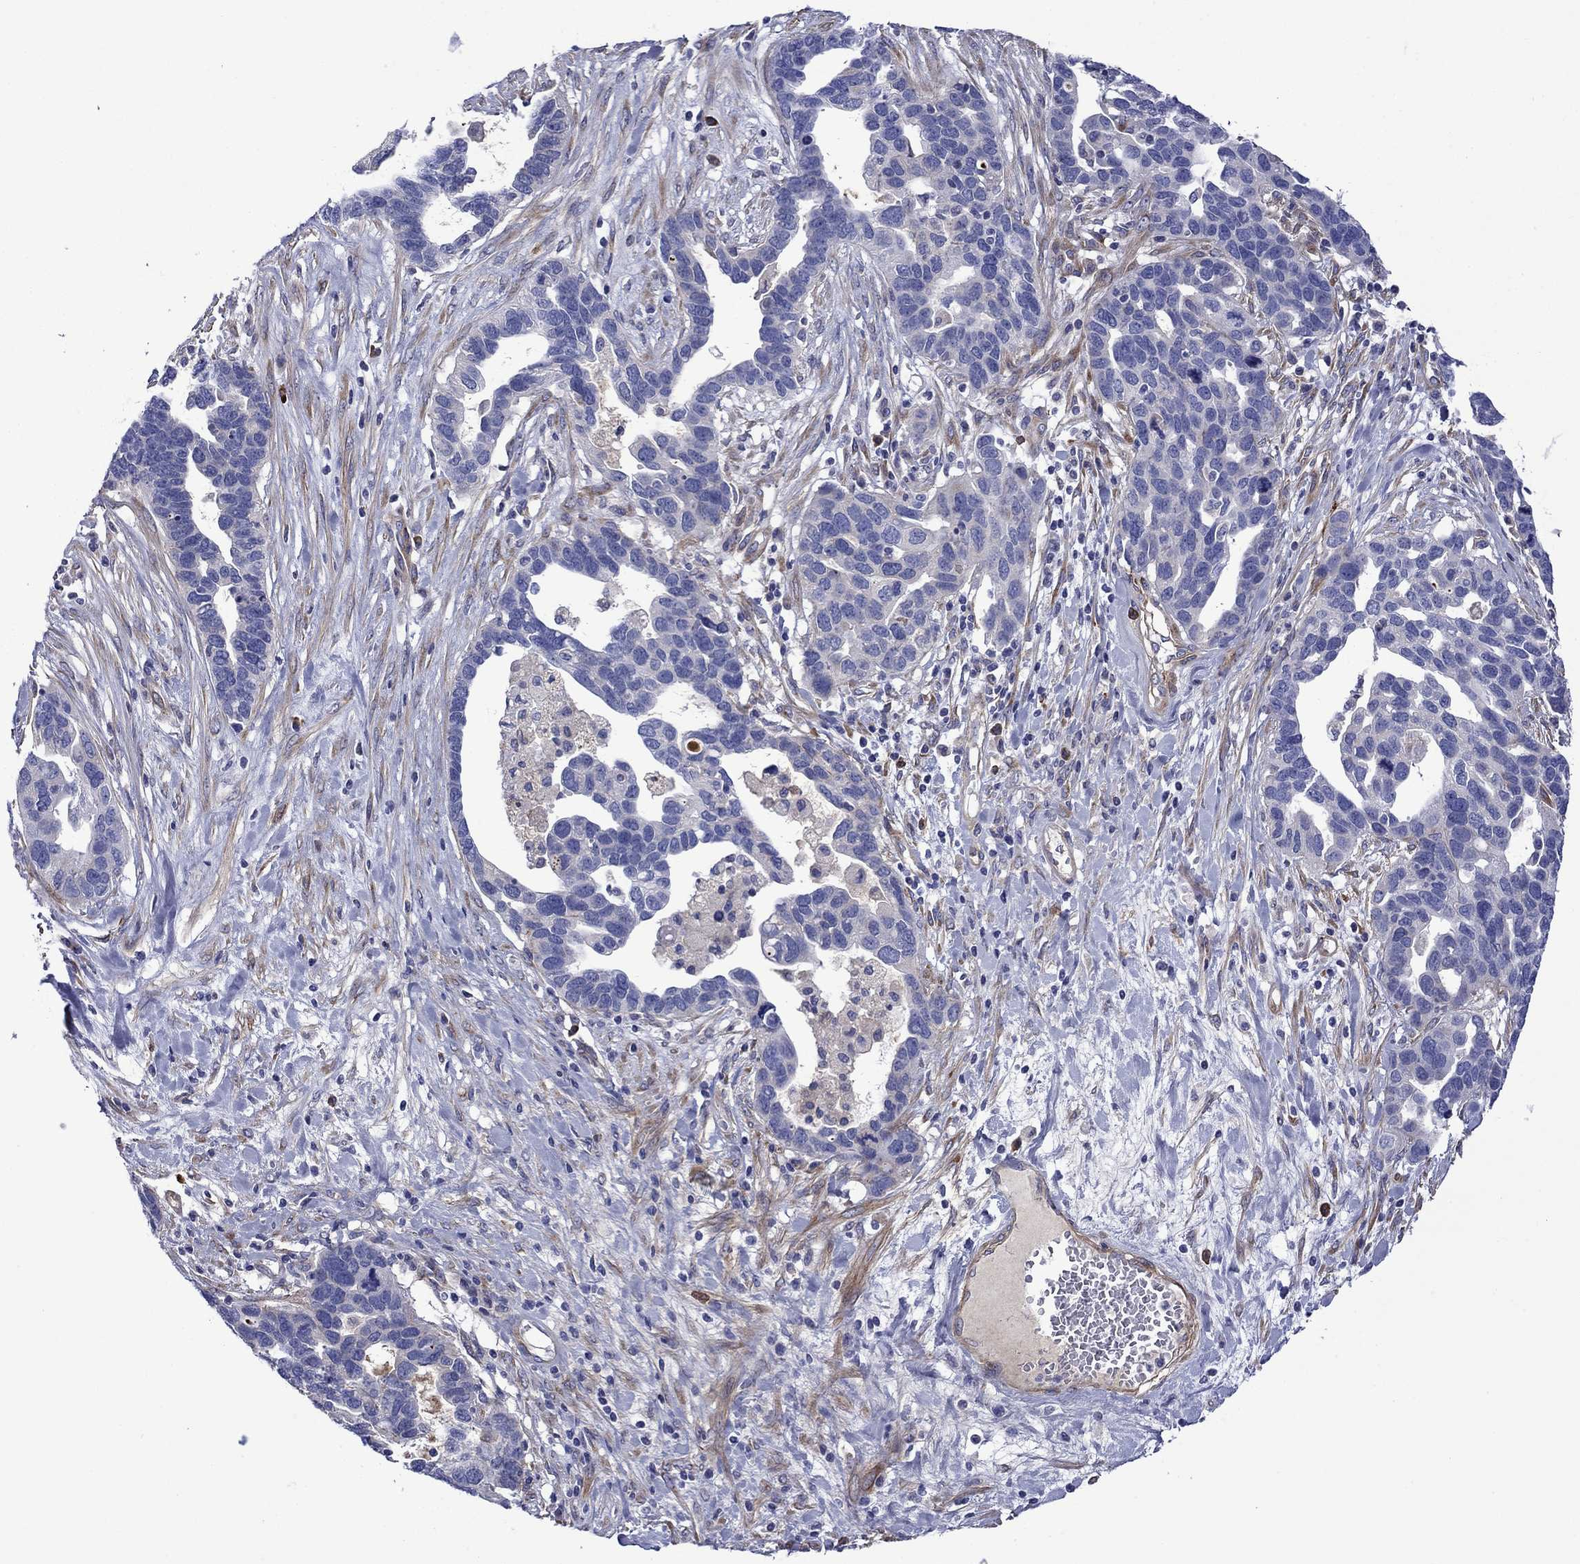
{"staining": {"intensity": "negative", "quantity": "none", "location": "none"}, "tissue": "ovarian cancer", "cell_type": "Tumor cells", "image_type": "cancer", "snomed": [{"axis": "morphology", "description": "Cystadenocarcinoma, serous, NOS"}, {"axis": "topography", "description": "Ovary"}], "caption": "Ovarian cancer was stained to show a protein in brown. There is no significant expression in tumor cells.", "gene": "HSPG2", "patient": {"sex": "female", "age": 54}}